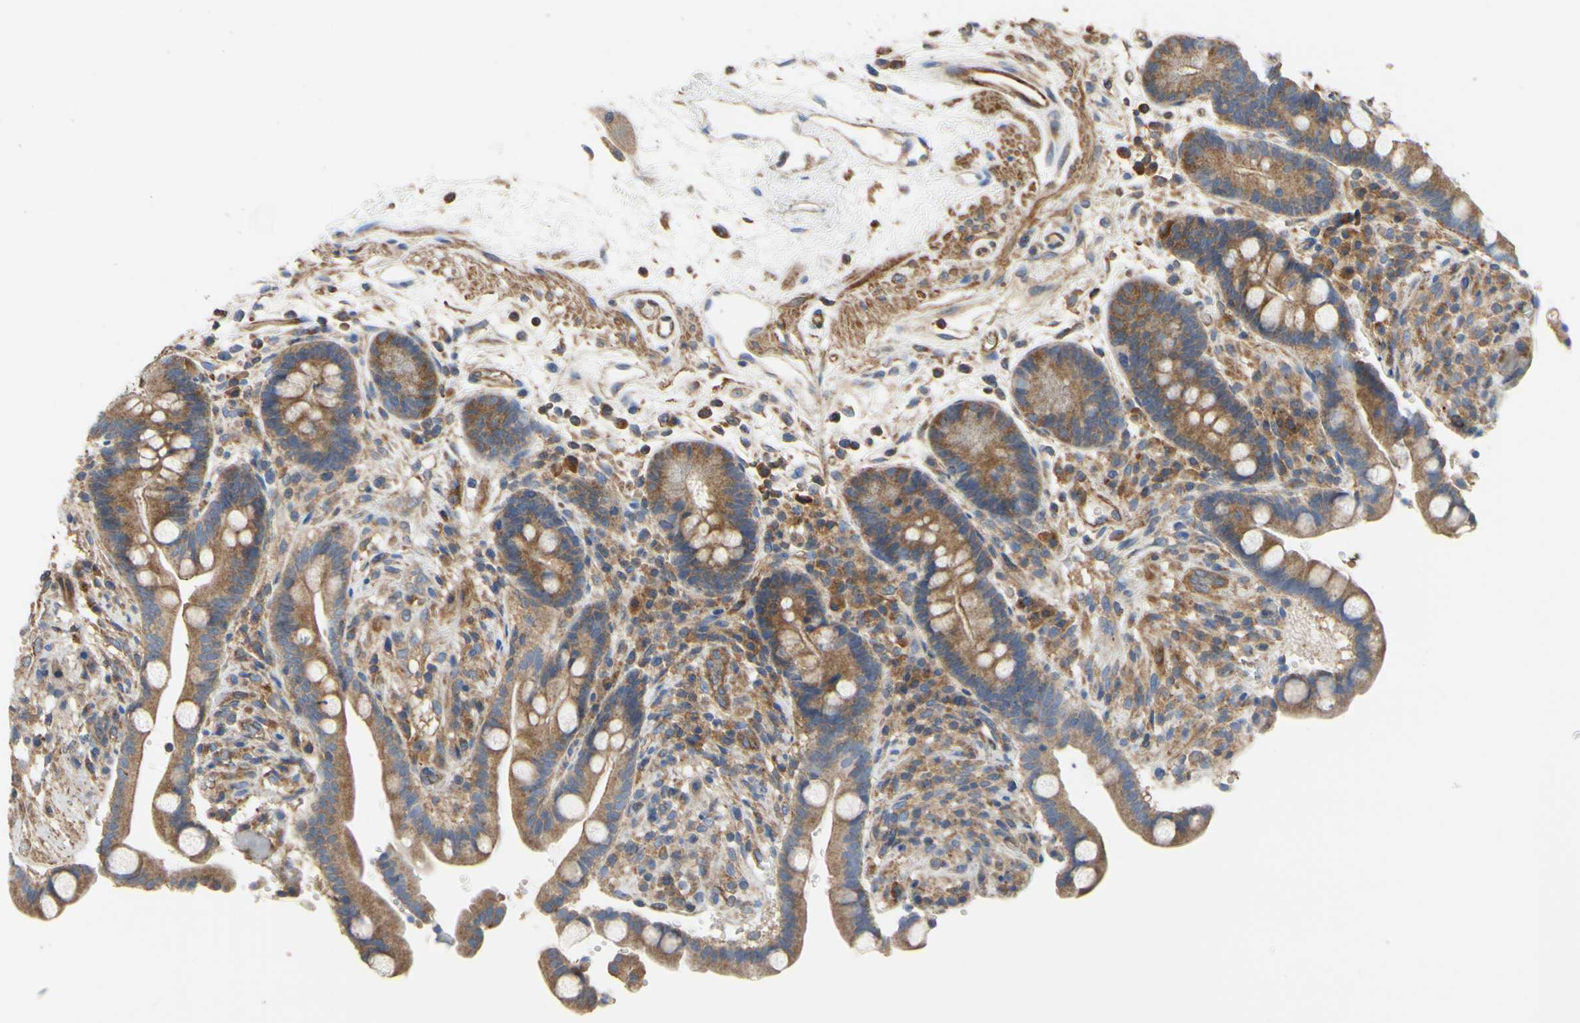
{"staining": {"intensity": "moderate", "quantity": ">75%", "location": "cytoplasmic/membranous"}, "tissue": "colon", "cell_type": "Endothelial cells", "image_type": "normal", "snomed": [{"axis": "morphology", "description": "Normal tissue, NOS"}, {"axis": "topography", "description": "Colon"}], "caption": "Brown immunohistochemical staining in benign colon demonstrates moderate cytoplasmic/membranous positivity in approximately >75% of endothelial cells.", "gene": "BECN1", "patient": {"sex": "male", "age": 73}}